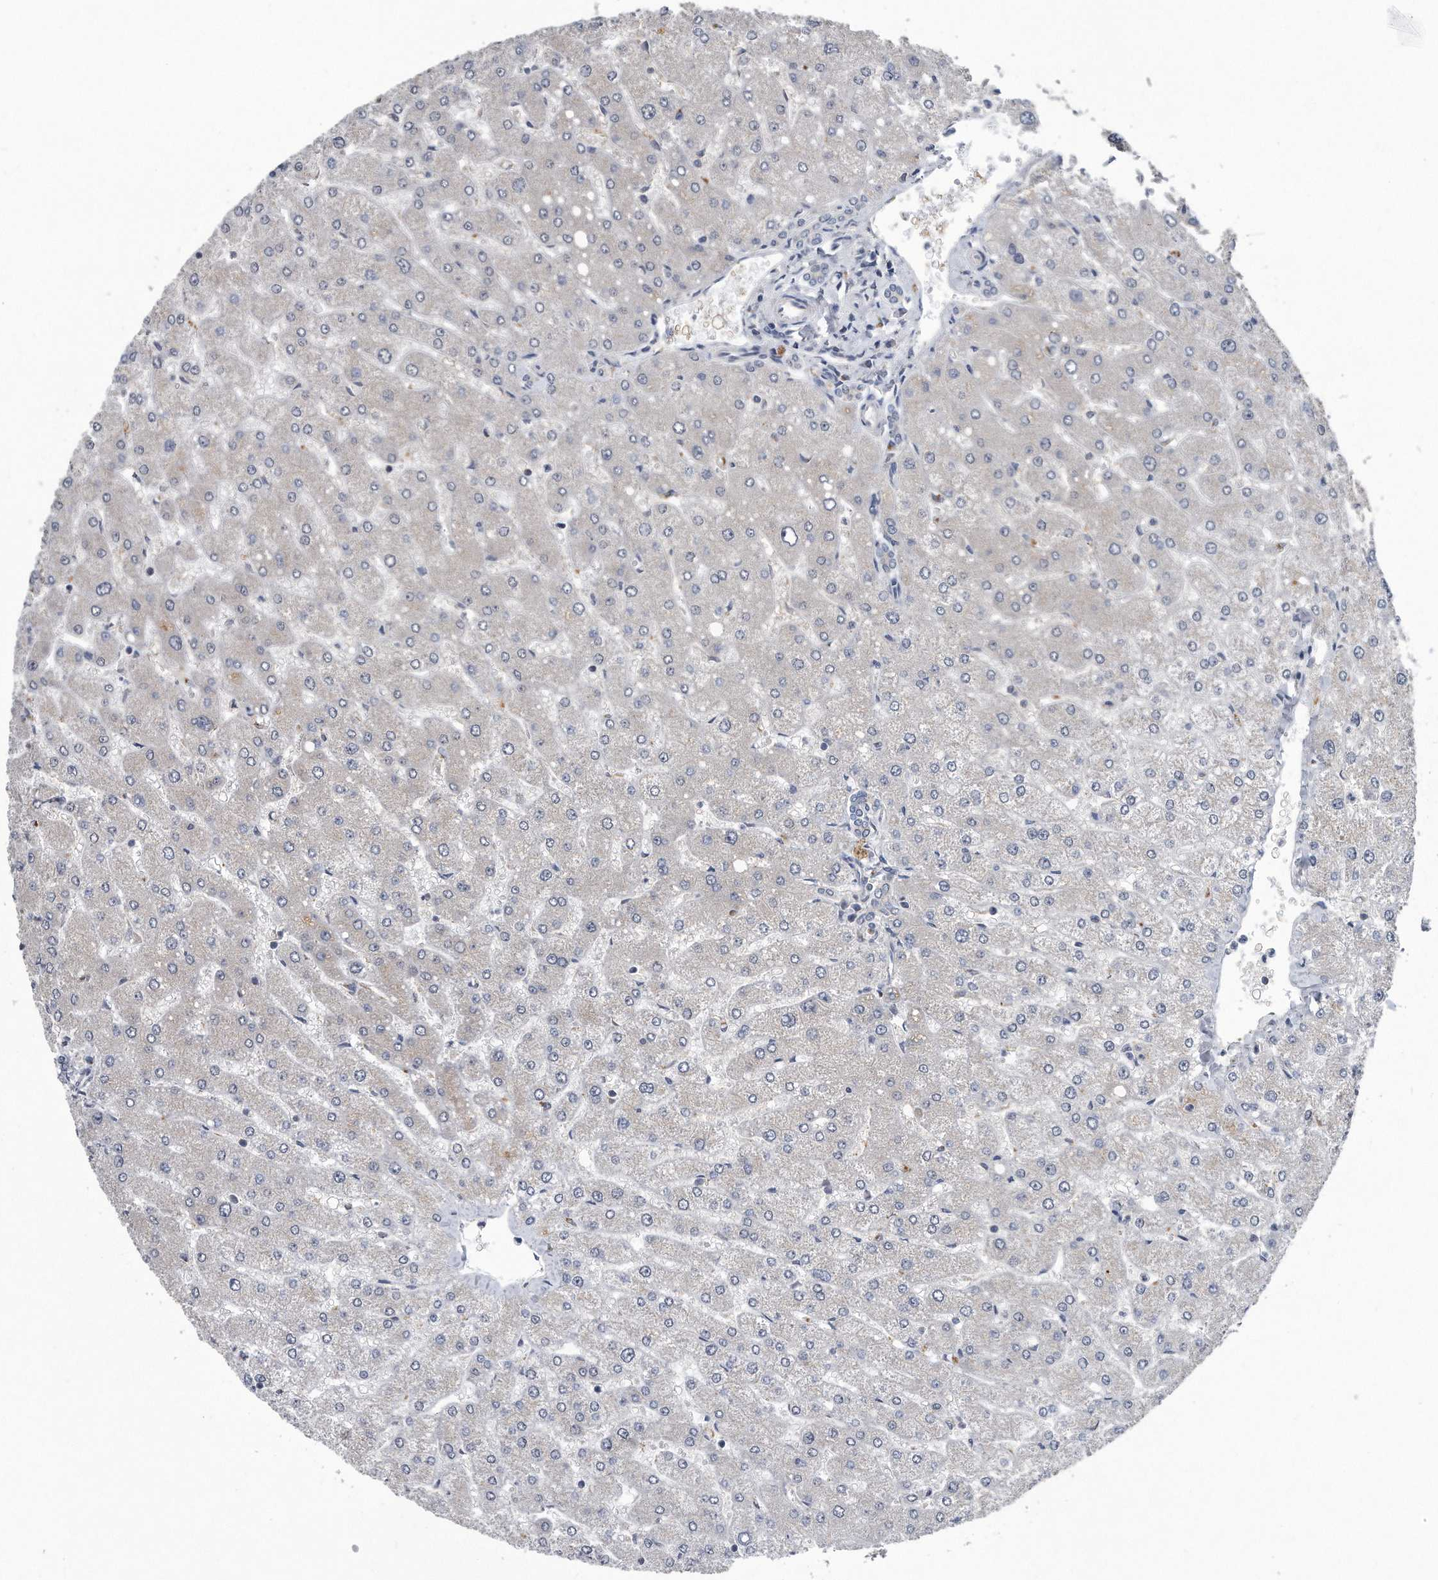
{"staining": {"intensity": "negative", "quantity": "none", "location": "none"}, "tissue": "liver", "cell_type": "Cholangiocytes", "image_type": "normal", "snomed": [{"axis": "morphology", "description": "Normal tissue, NOS"}, {"axis": "topography", "description": "Liver"}], "caption": "High power microscopy histopathology image of an immunohistochemistry photomicrograph of unremarkable liver, revealing no significant staining in cholangiocytes.", "gene": "LYRM4", "patient": {"sex": "male", "age": 55}}